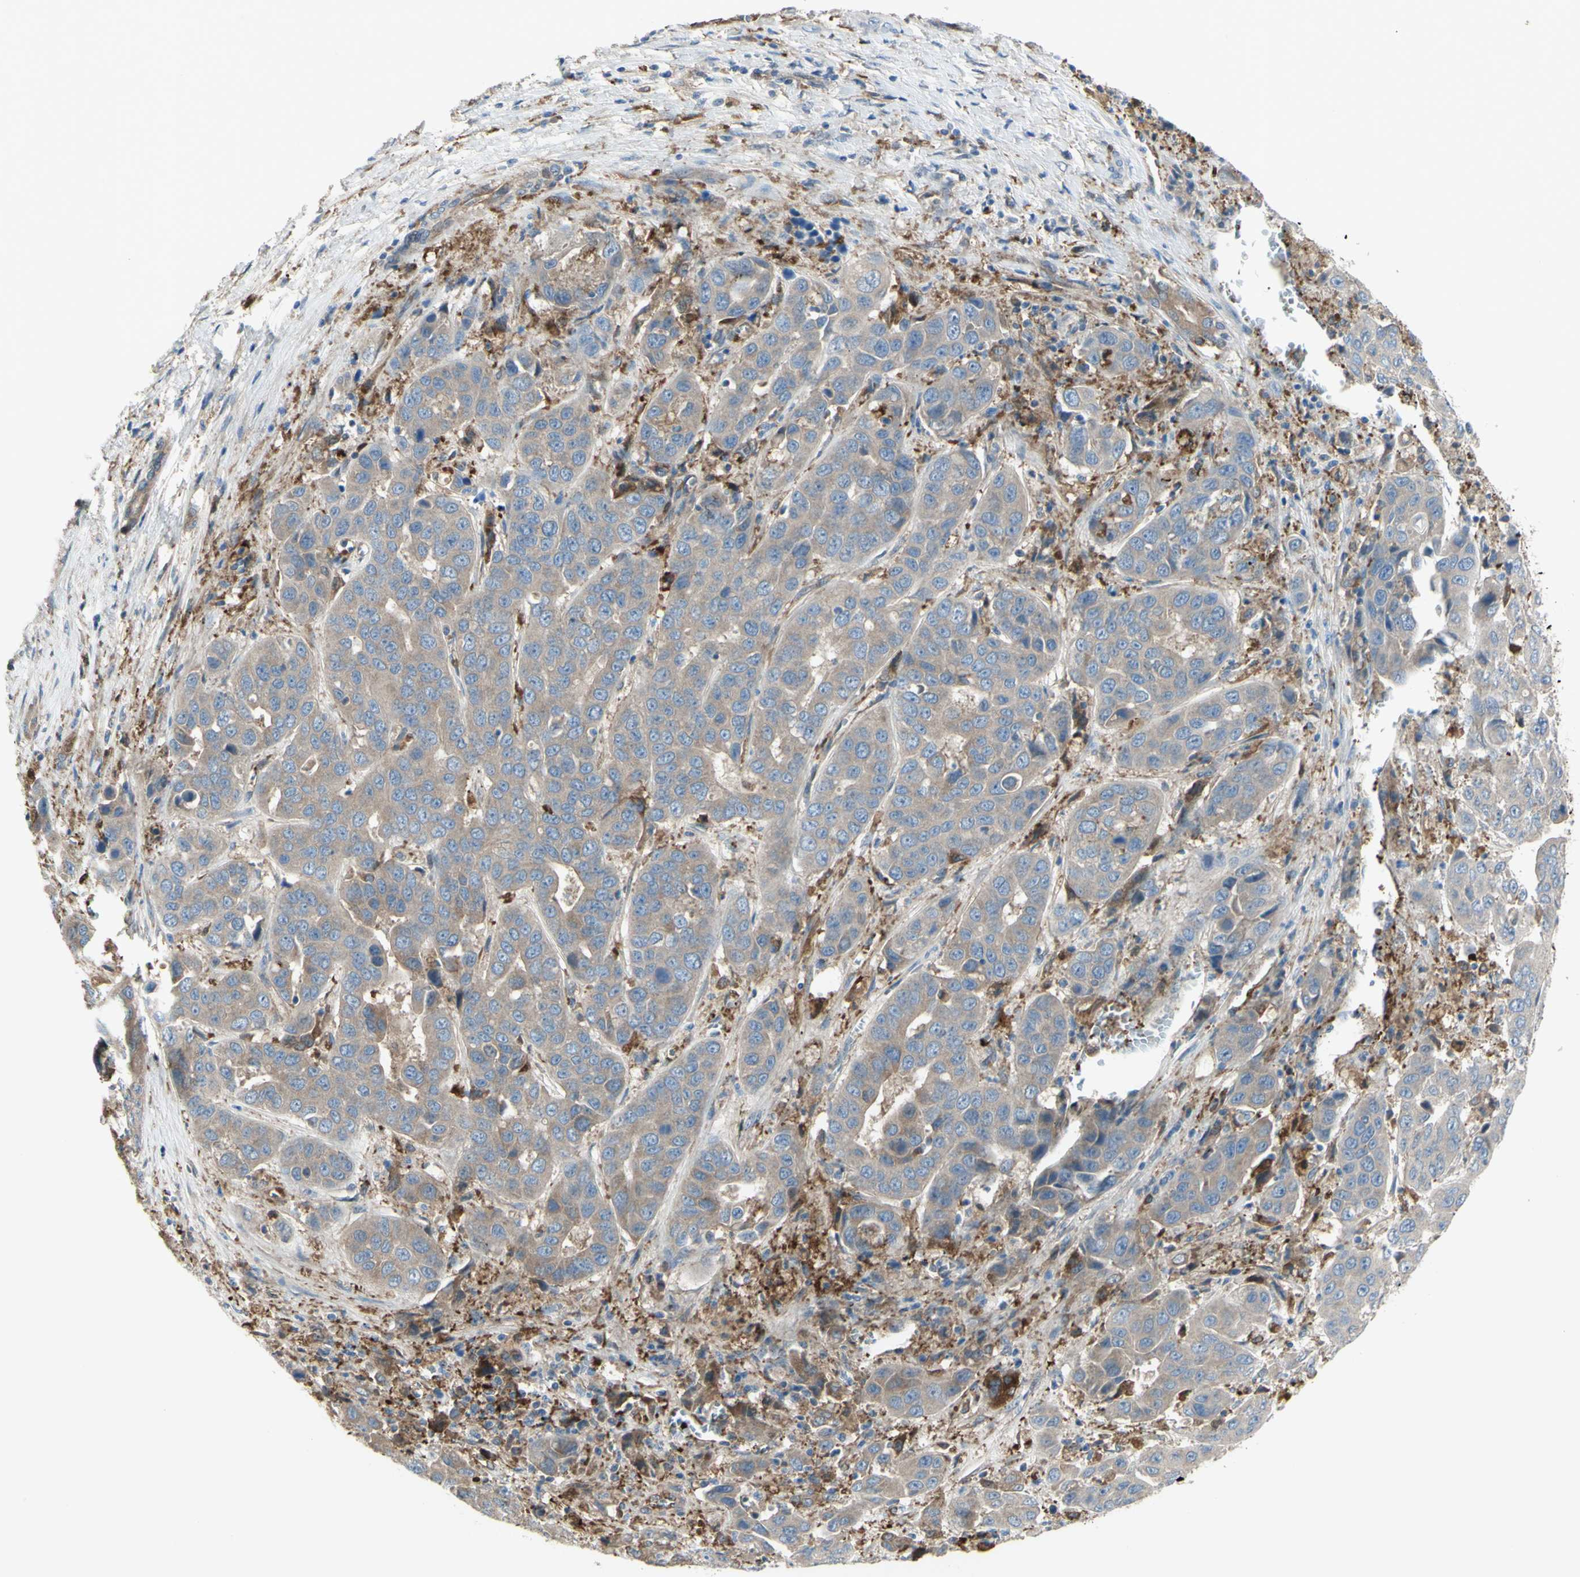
{"staining": {"intensity": "weak", "quantity": ">75%", "location": "cytoplasmic/membranous"}, "tissue": "liver cancer", "cell_type": "Tumor cells", "image_type": "cancer", "snomed": [{"axis": "morphology", "description": "Cholangiocarcinoma"}, {"axis": "topography", "description": "Liver"}], "caption": "IHC staining of liver cancer, which demonstrates low levels of weak cytoplasmic/membranous positivity in approximately >75% of tumor cells indicating weak cytoplasmic/membranous protein positivity. The staining was performed using DAB (brown) for protein detection and nuclei were counterstained in hematoxylin (blue).", "gene": "IGSF9B", "patient": {"sex": "female", "age": 52}}